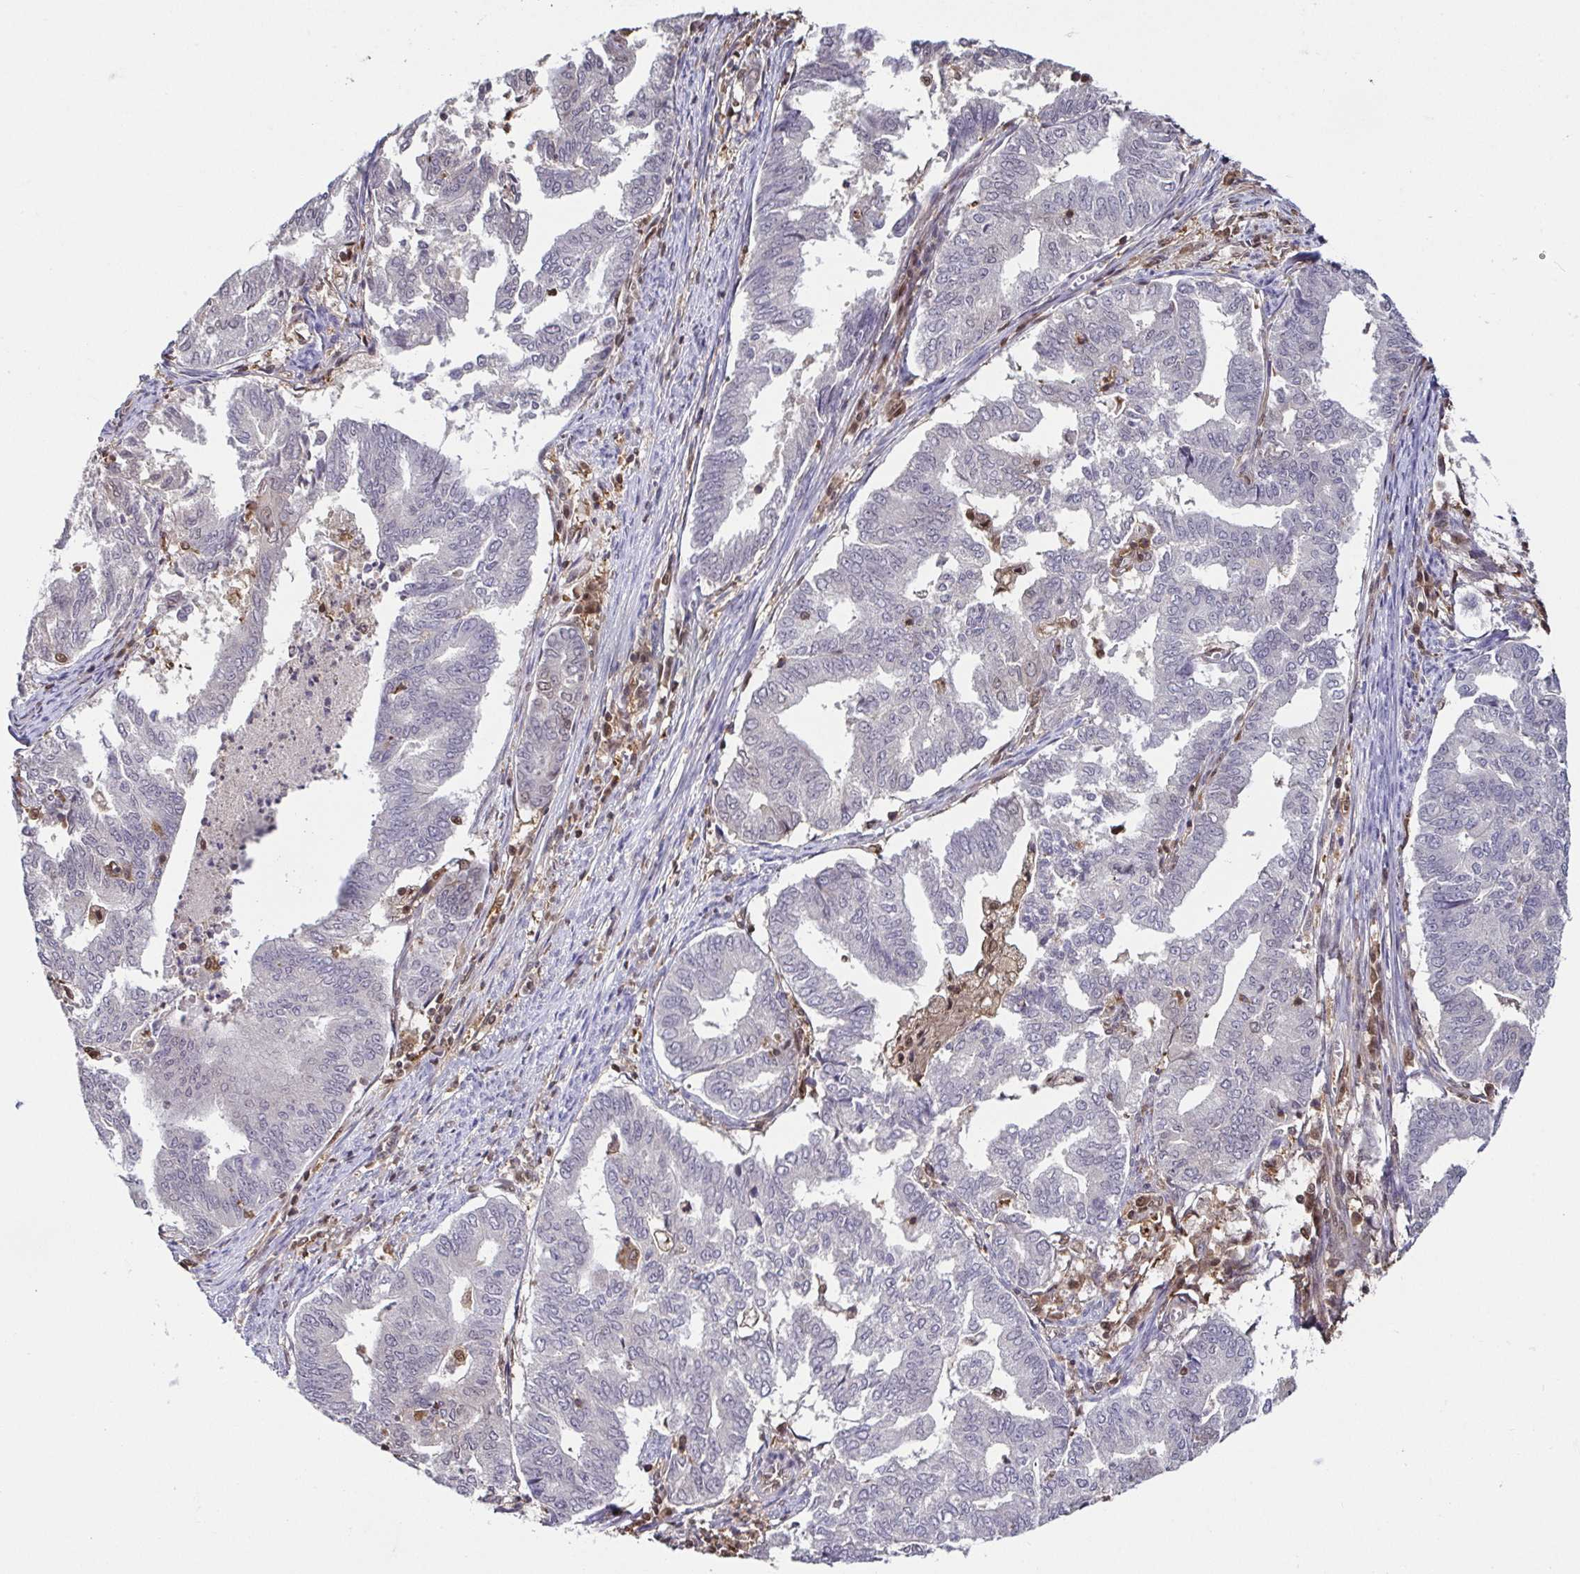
{"staining": {"intensity": "negative", "quantity": "none", "location": "none"}, "tissue": "endometrial cancer", "cell_type": "Tumor cells", "image_type": "cancer", "snomed": [{"axis": "morphology", "description": "Adenocarcinoma, NOS"}, {"axis": "topography", "description": "Endometrium"}], "caption": "Immunohistochemistry of human endometrial cancer shows no positivity in tumor cells.", "gene": "PSMB9", "patient": {"sex": "female", "age": 79}}